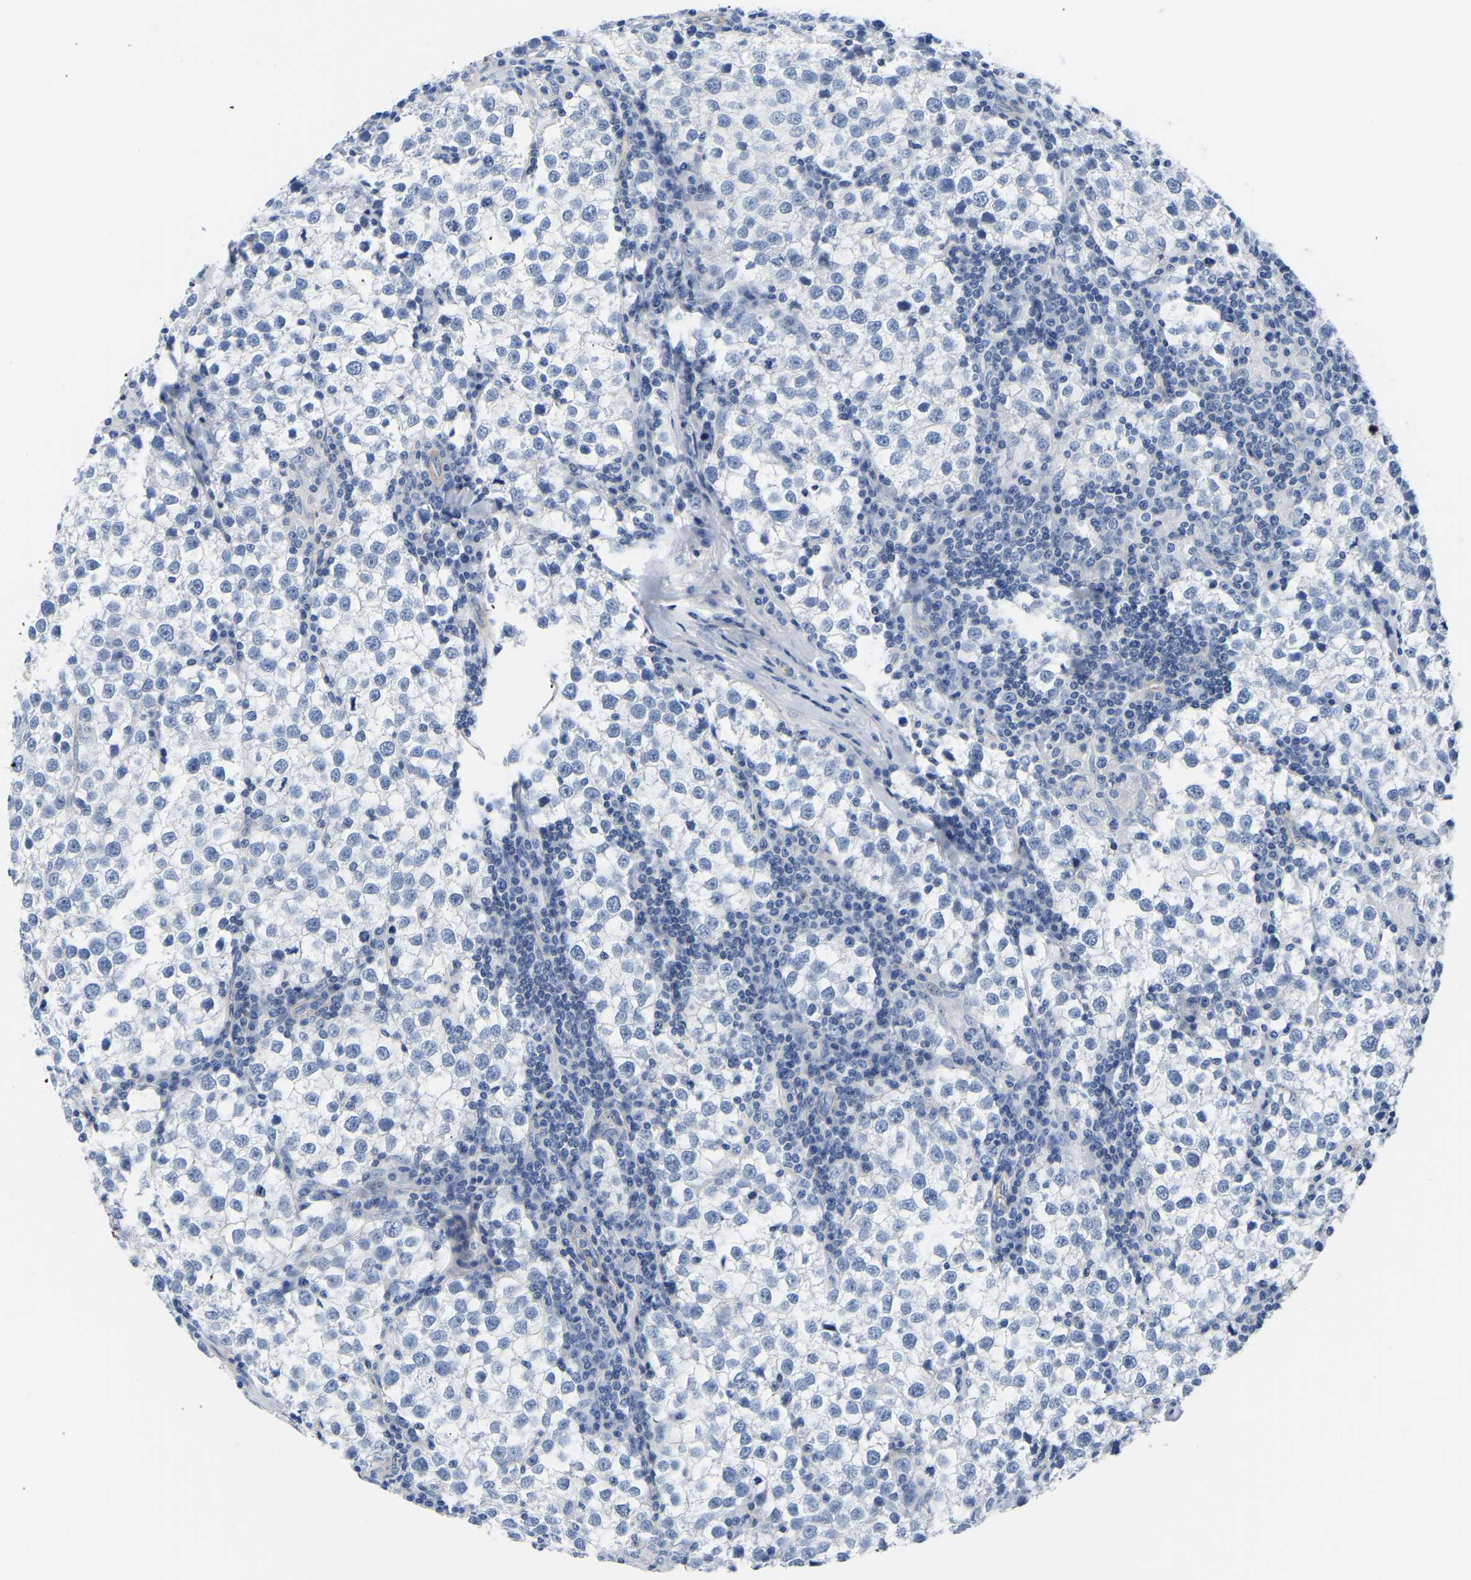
{"staining": {"intensity": "negative", "quantity": "none", "location": "none"}, "tissue": "testis cancer", "cell_type": "Tumor cells", "image_type": "cancer", "snomed": [{"axis": "morphology", "description": "Seminoma, NOS"}, {"axis": "morphology", "description": "Carcinoma, Embryonal, NOS"}, {"axis": "topography", "description": "Testis"}], "caption": "Photomicrograph shows no protein staining in tumor cells of testis cancer tissue.", "gene": "UPK3A", "patient": {"sex": "male", "age": 36}}